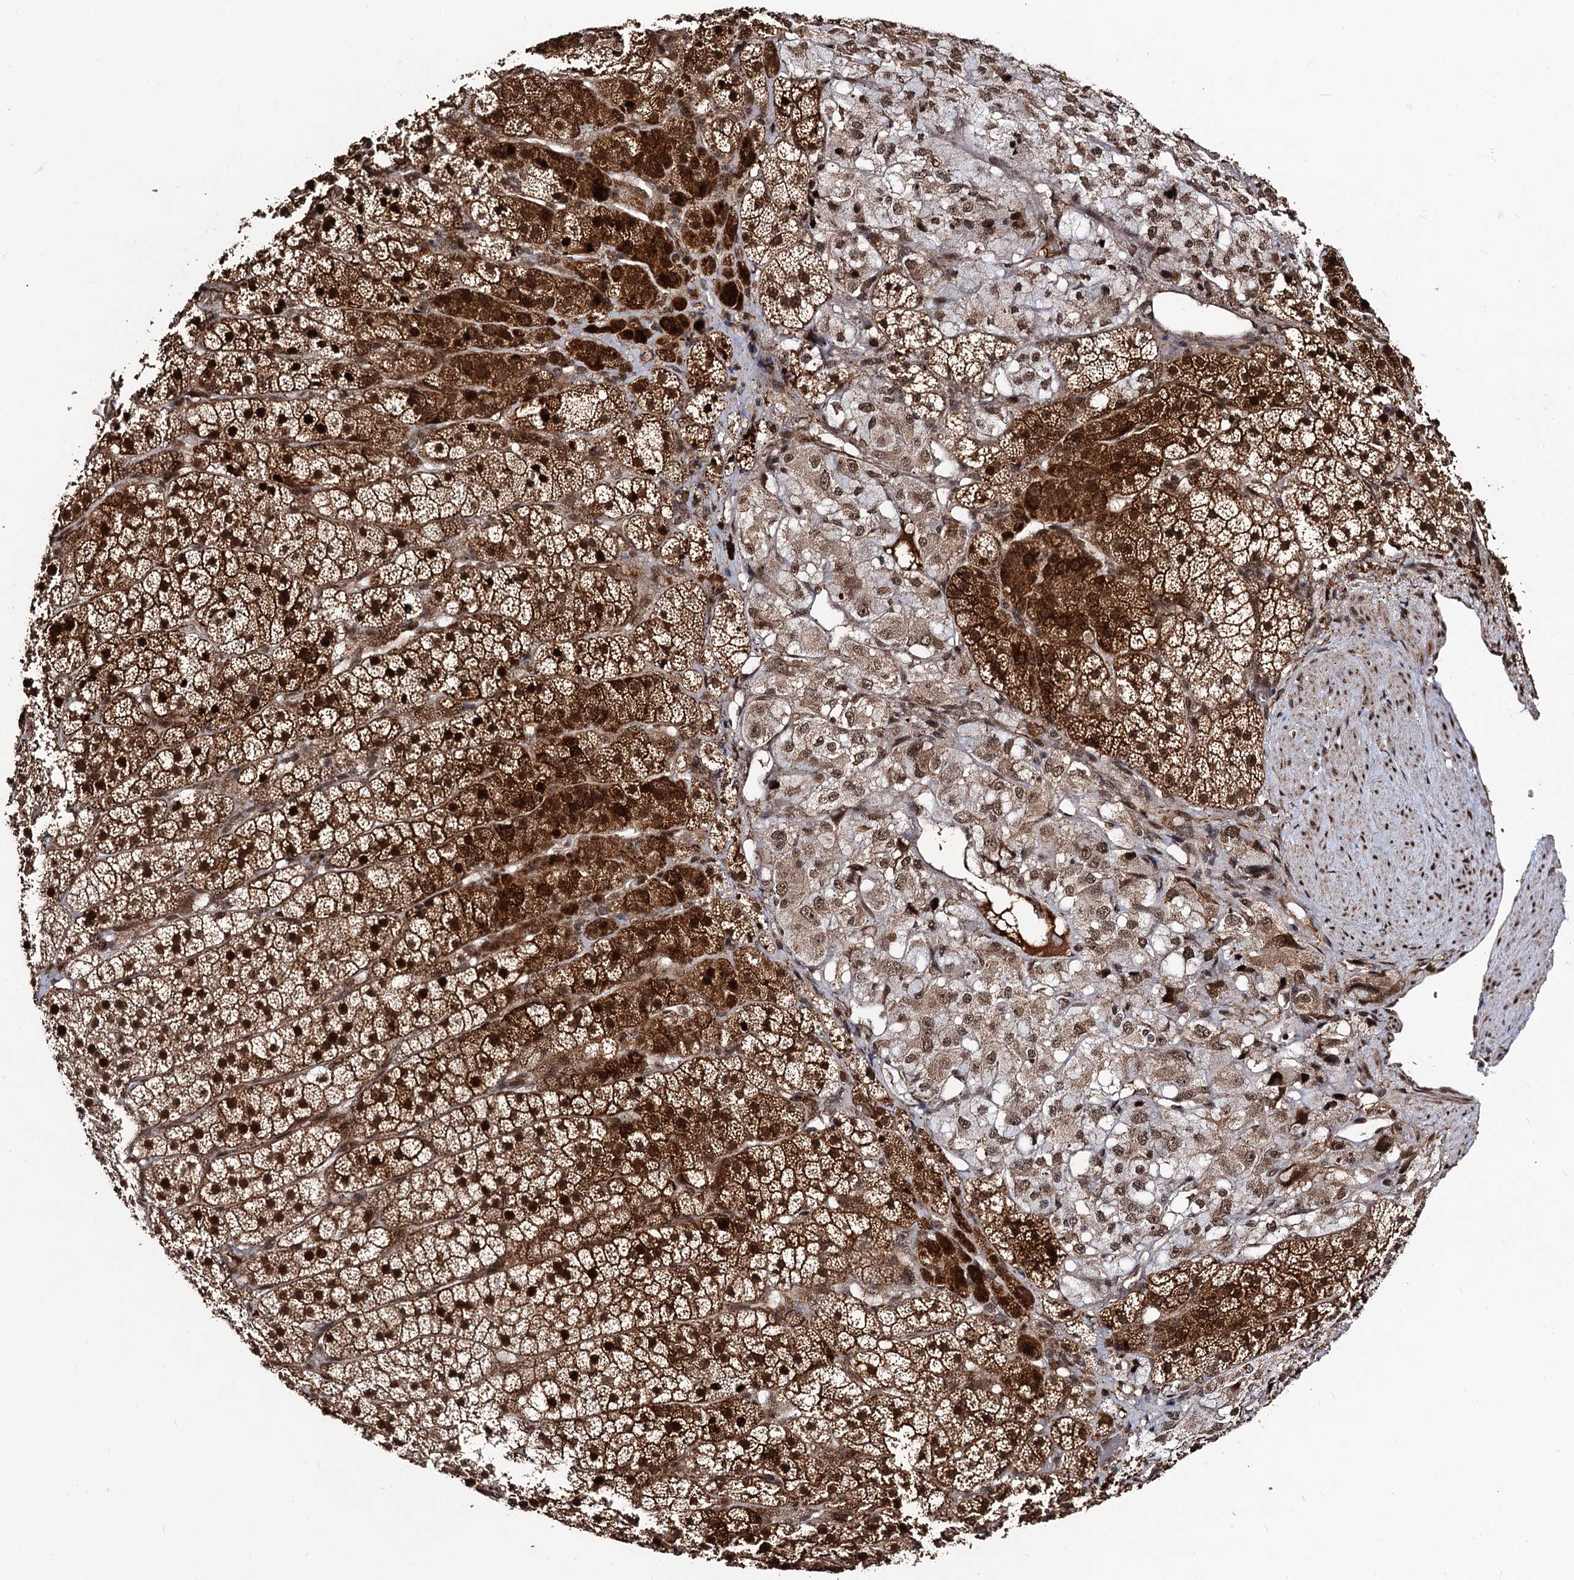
{"staining": {"intensity": "strong", "quantity": ">75%", "location": "cytoplasmic/membranous,nuclear"}, "tissue": "adrenal gland", "cell_type": "Glandular cells", "image_type": "normal", "snomed": [{"axis": "morphology", "description": "Normal tissue, NOS"}, {"axis": "topography", "description": "Adrenal gland"}], "caption": "Immunohistochemistry (IHC) (DAB) staining of benign human adrenal gland shows strong cytoplasmic/membranous,nuclear protein staining in approximately >75% of glandular cells. The staining was performed using DAB, with brown indicating positive protein expression. Nuclei are stained blue with hematoxylin.", "gene": "SFSWAP", "patient": {"sex": "female", "age": 44}}